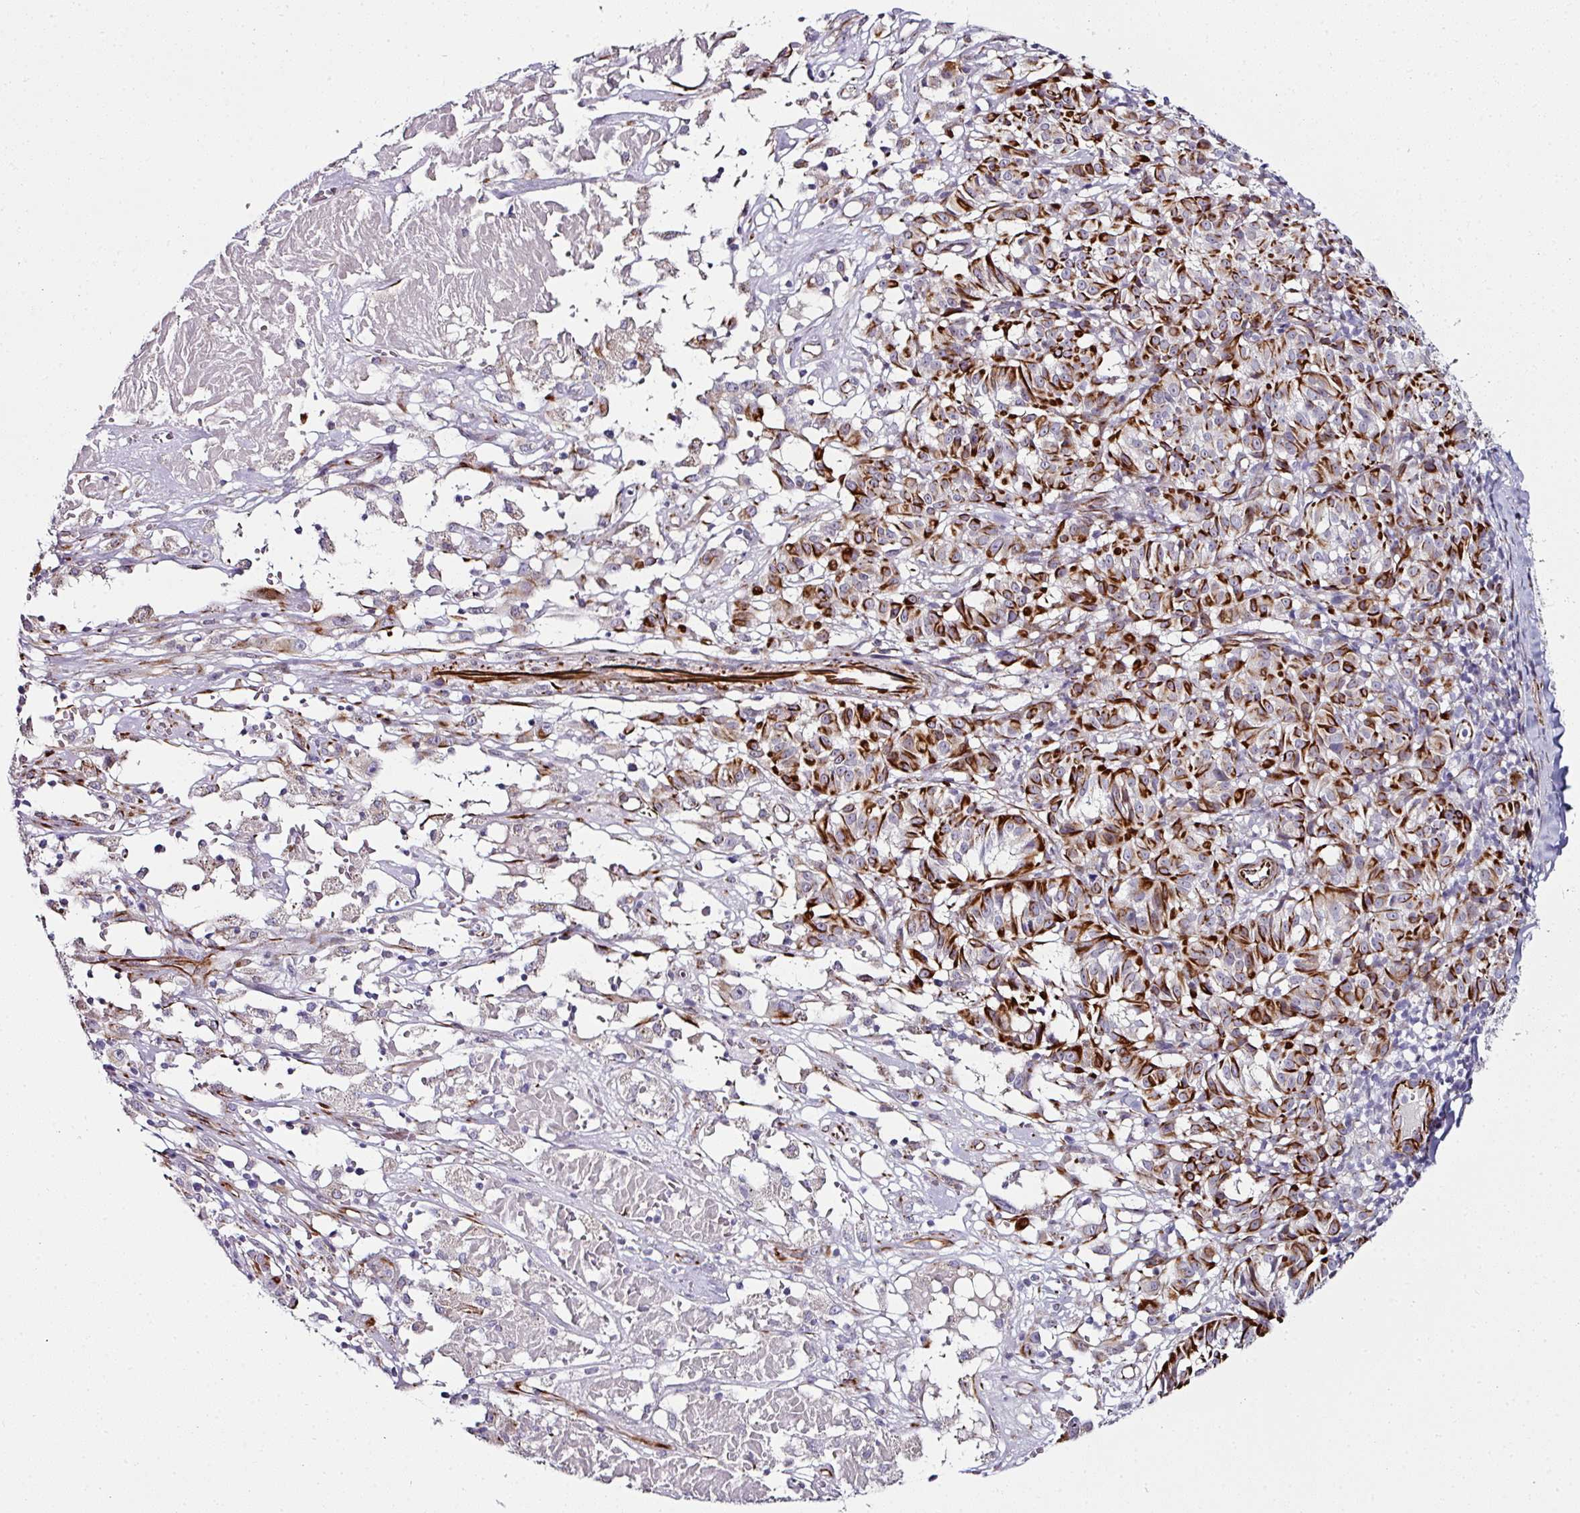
{"staining": {"intensity": "strong", "quantity": "25%-75%", "location": "cytoplasmic/membranous"}, "tissue": "melanoma", "cell_type": "Tumor cells", "image_type": "cancer", "snomed": [{"axis": "morphology", "description": "Malignant melanoma, NOS"}, {"axis": "topography", "description": "Skin"}], "caption": "This photomicrograph reveals IHC staining of malignant melanoma, with high strong cytoplasmic/membranous positivity in approximately 25%-75% of tumor cells.", "gene": "TMPRSS9", "patient": {"sex": "female", "age": 72}}